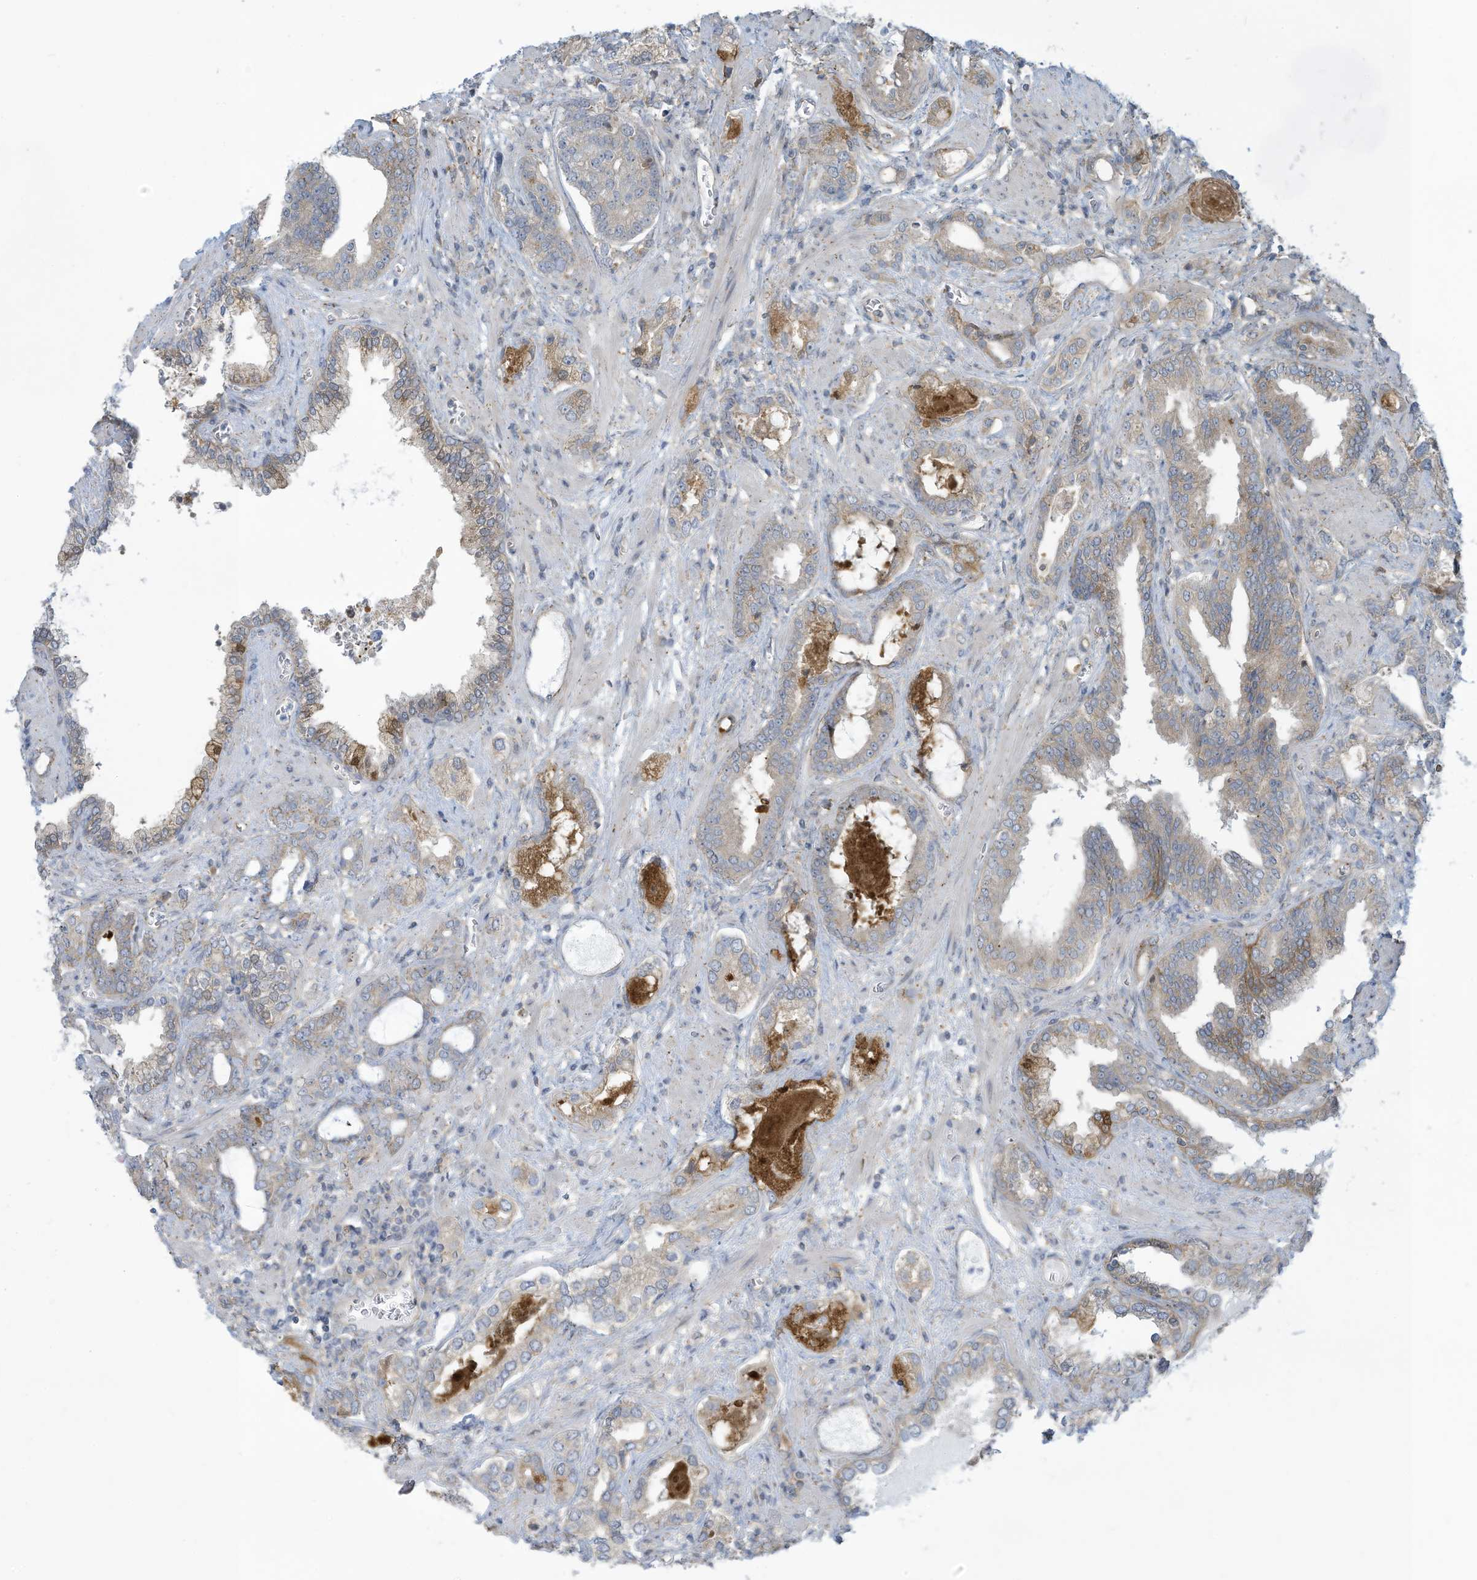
{"staining": {"intensity": "weak", "quantity": "<25%", "location": "cytoplasmic/membranous"}, "tissue": "prostate cancer", "cell_type": "Tumor cells", "image_type": "cancer", "snomed": [{"axis": "morphology", "description": "Adenocarcinoma, High grade"}, {"axis": "topography", "description": "Prostate and seminal vesicle, NOS"}], "caption": "IHC of human high-grade adenocarcinoma (prostate) shows no staining in tumor cells. (DAB immunohistochemistry, high magnification).", "gene": "ADAT2", "patient": {"sex": "male", "age": 67}}